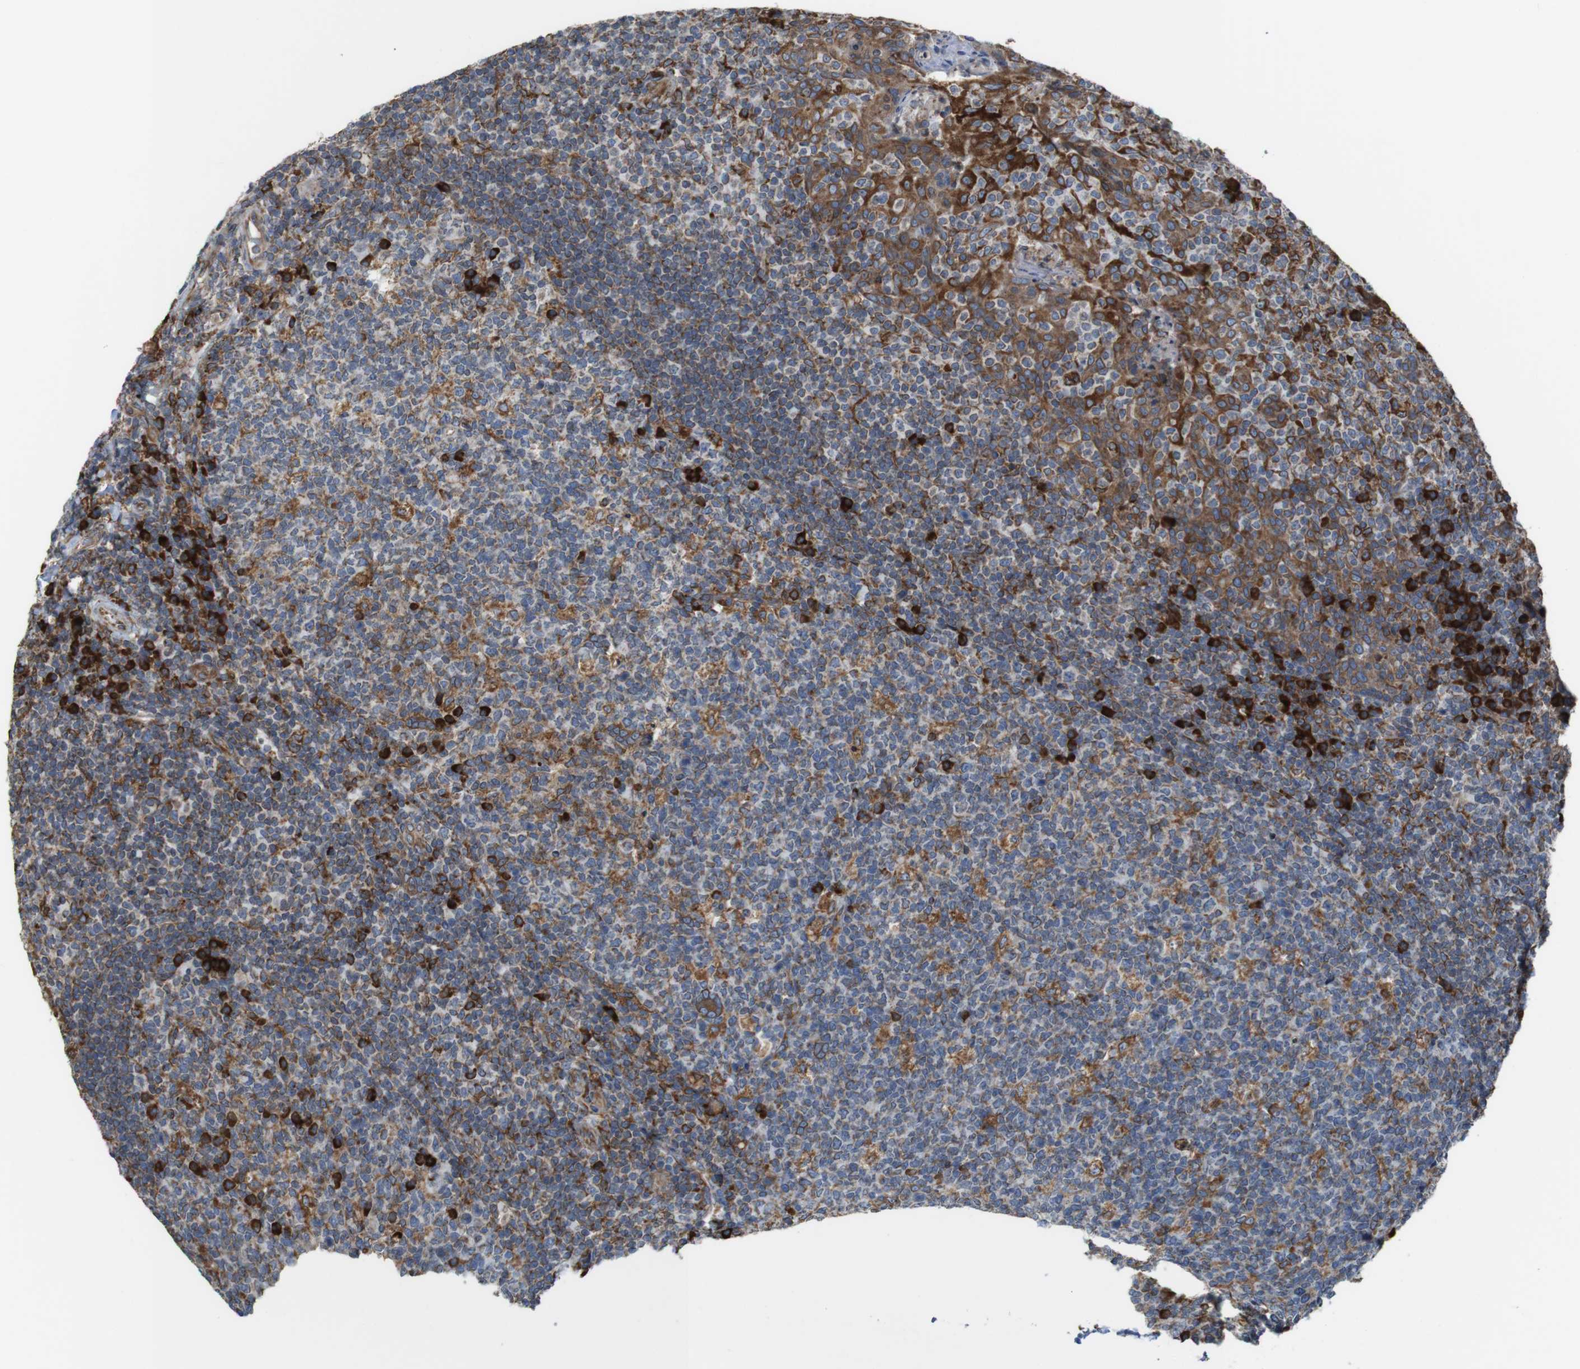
{"staining": {"intensity": "strong", "quantity": "<25%", "location": "cytoplasmic/membranous"}, "tissue": "tonsil", "cell_type": "Germinal center cells", "image_type": "normal", "snomed": [{"axis": "morphology", "description": "Normal tissue, NOS"}, {"axis": "topography", "description": "Tonsil"}], "caption": "Protein analysis of normal tonsil displays strong cytoplasmic/membranous positivity in approximately <25% of germinal center cells. (DAB IHC with brightfield microscopy, high magnification).", "gene": "UGGT1", "patient": {"sex": "male", "age": 17}}